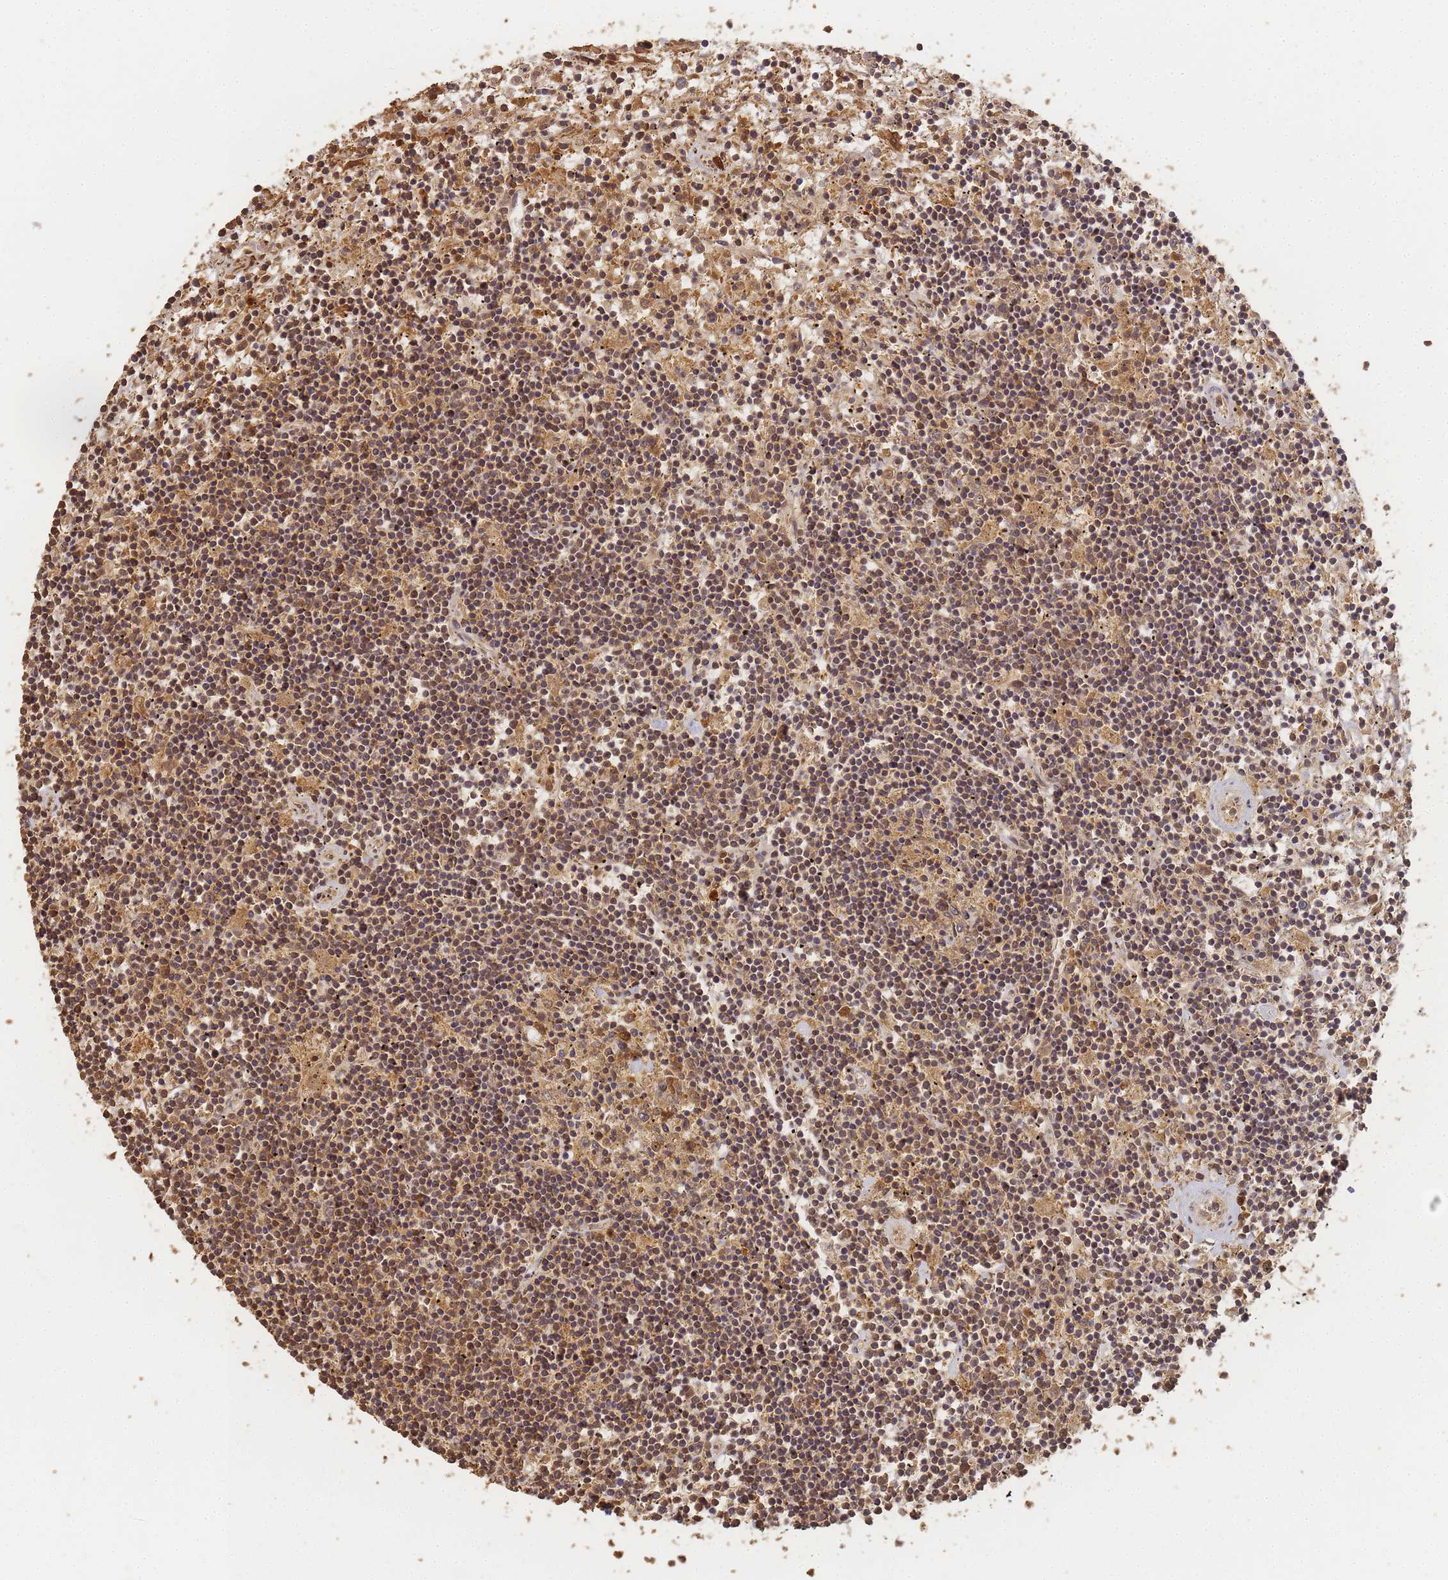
{"staining": {"intensity": "weak", "quantity": "25%-75%", "location": "nuclear"}, "tissue": "lymphoma", "cell_type": "Tumor cells", "image_type": "cancer", "snomed": [{"axis": "morphology", "description": "Malignant lymphoma, non-Hodgkin's type, Low grade"}, {"axis": "topography", "description": "Spleen"}], "caption": "IHC (DAB) staining of low-grade malignant lymphoma, non-Hodgkin's type exhibits weak nuclear protein positivity in about 25%-75% of tumor cells.", "gene": "ALKBH1", "patient": {"sex": "male", "age": 76}}